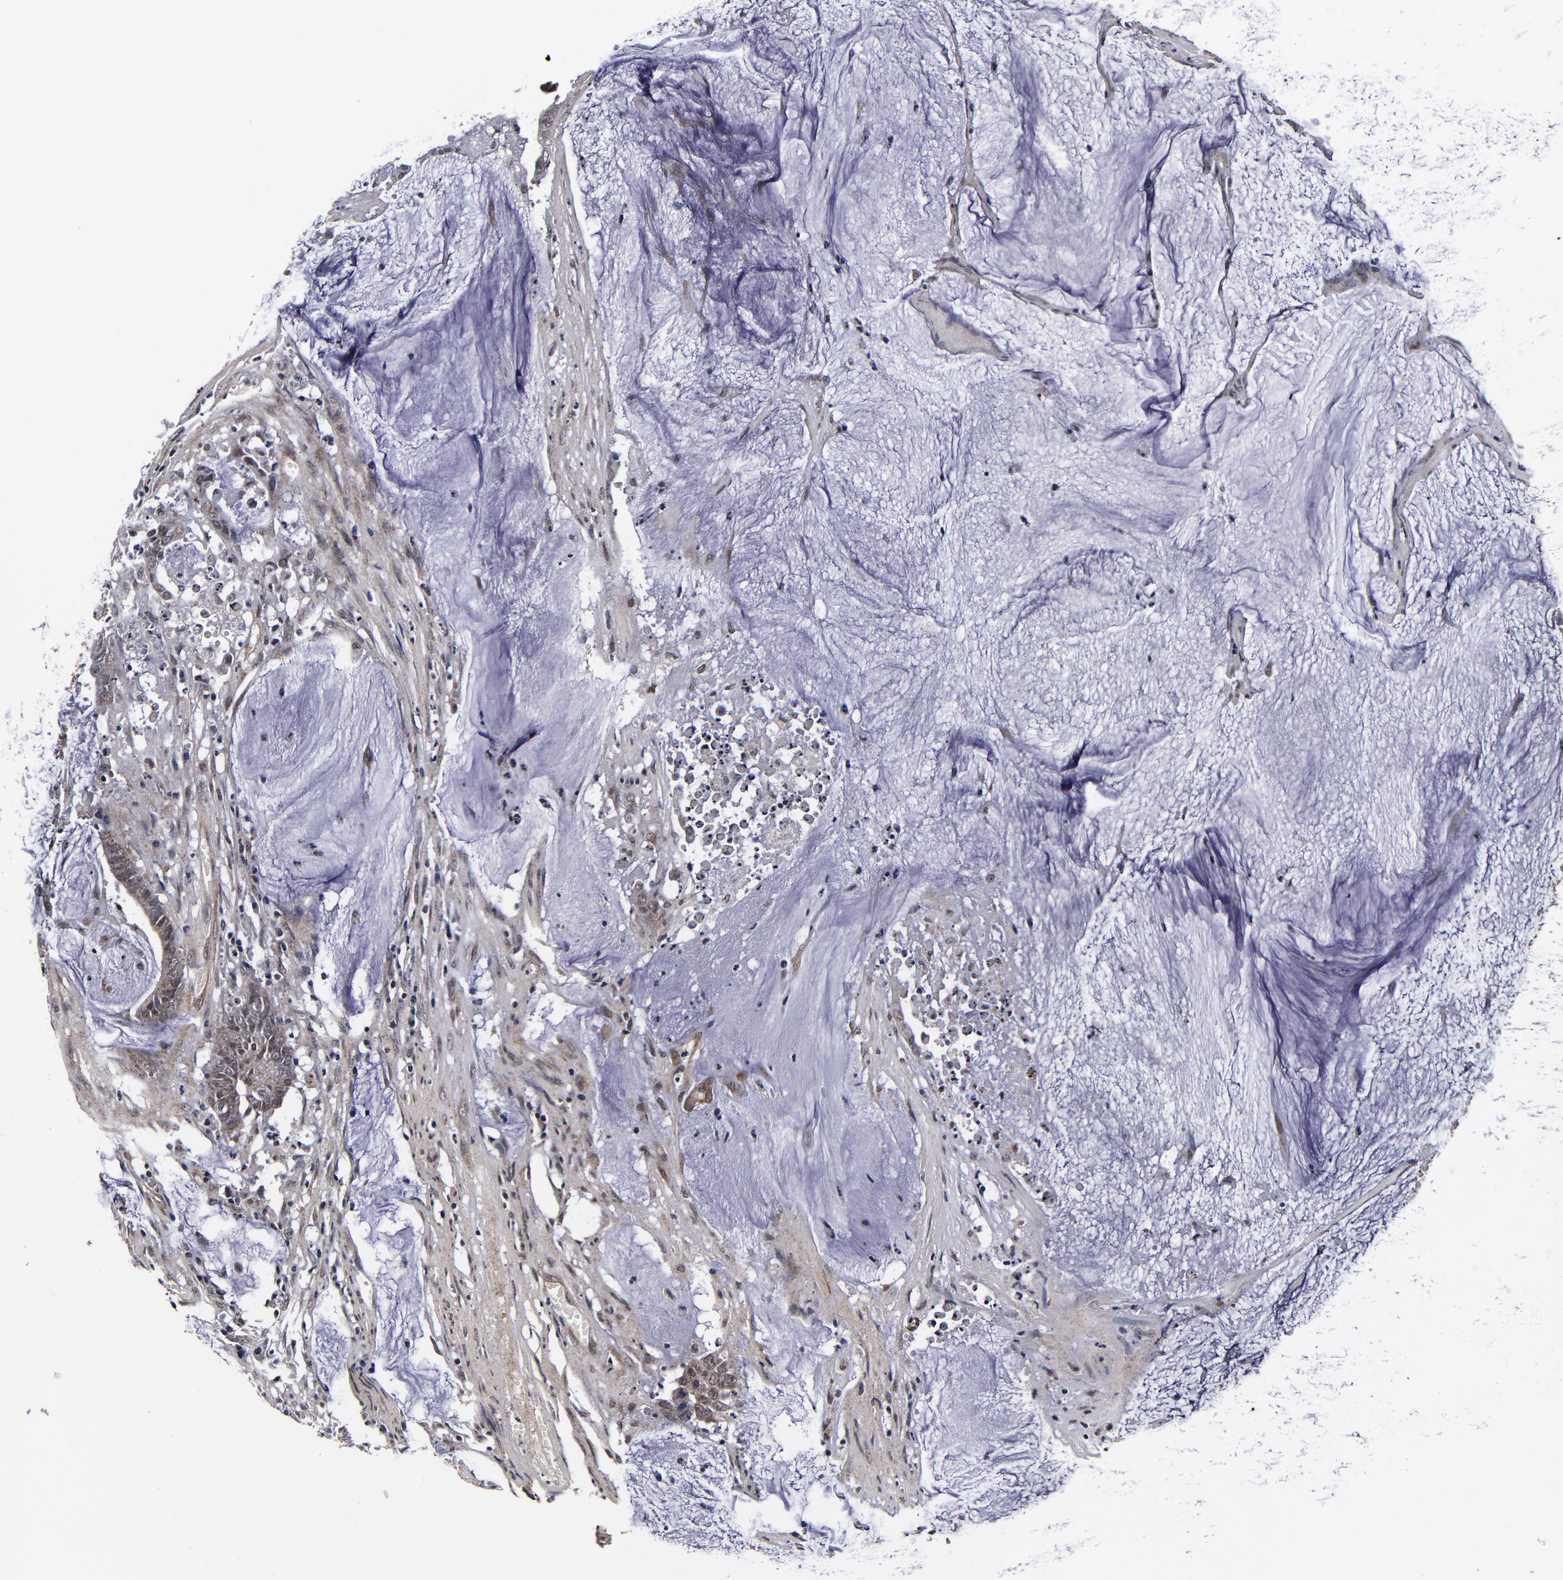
{"staining": {"intensity": "weak", "quantity": ">75%", "location": "cytoplasmic/membranous"}, "tissue": "colorectal cancer", "cell_type": "Tumor cells", "image_type": "cancer", "snomed": [{"axis": "morphology", "description": "Adenocarcinoma, NOS"}, {"axis": "topography", "description": "Rectum"}], "caption": "Immunohistochemical staining of adenocarcinoma (colorectal) demonstrates low levels of weak cytoplasmic/membranous protein positivity in approximately >75% of tumor cells.", "gene": "MMP15", "patient": {"sex": "female", "age": 66}}